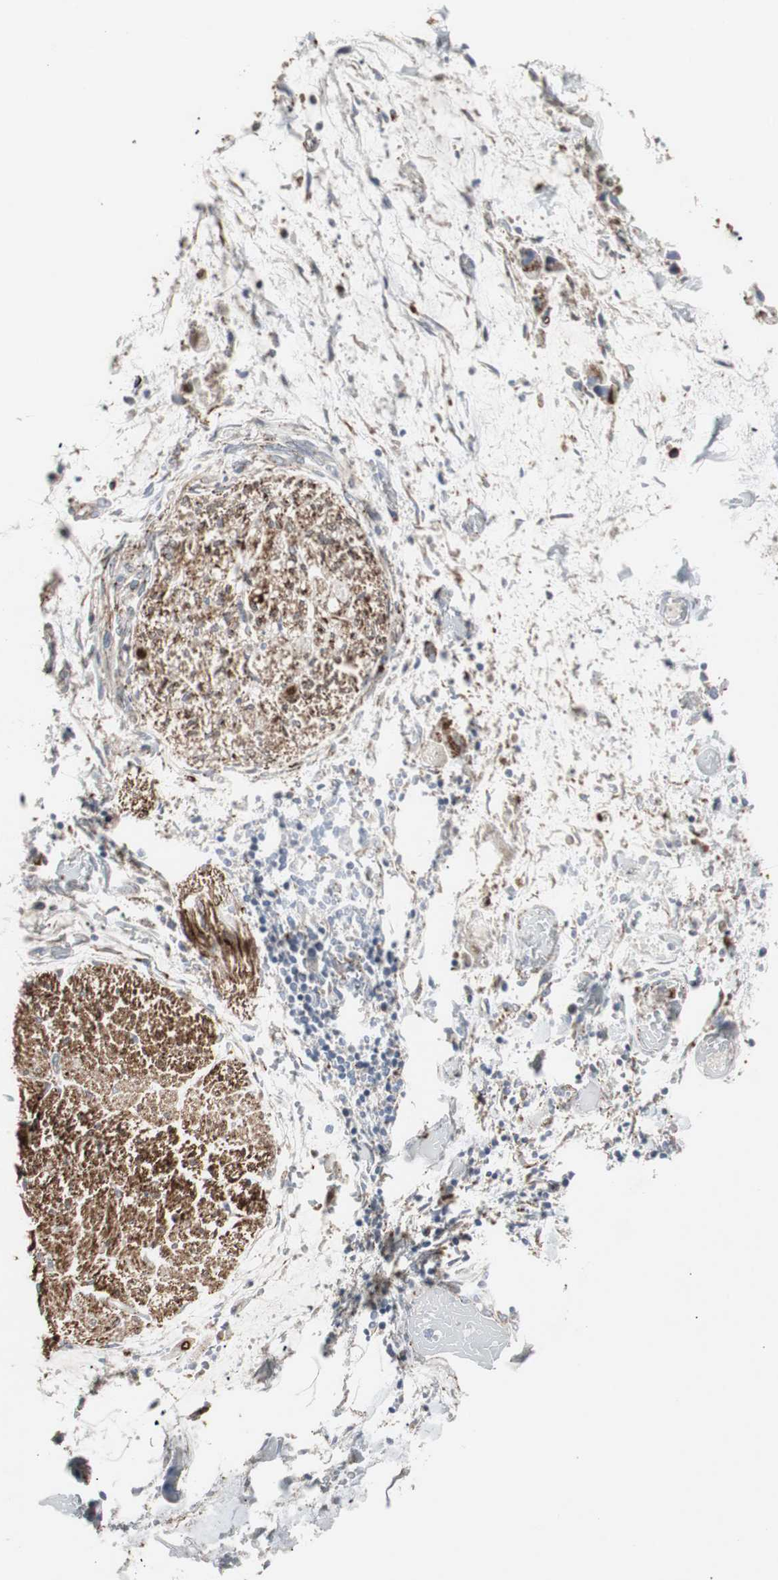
{"staining": {"intensity": "negative", "quantity": "none", "location": "none"}, "tissue": "adipose tissue", "cell_type": "Adipocytes", "image_type": "normal", "snomed": [{"axis": "morphology", "description": "Normal tissue, NOS"}, {"axis": "morphology", "description": "Cholangiocarcinoma"}, {"axis": "topography", "description": "Liver"}, {"axis": "topography", "description": "Peripheral nerve tissue"}], "caption": "Immunohistochemistry micrograph of benign adipose tissue: human adipose tissue stained with DAB (3,3'-diaminobenzidine) shows no significant protein staining in adipocytes. (DAB (3,3'-diaminobenzidine) immunohistochemistry with hematoxylin counter stain).", "gene": "GBA1", "patient": {"sex": "male", "age": 50}}